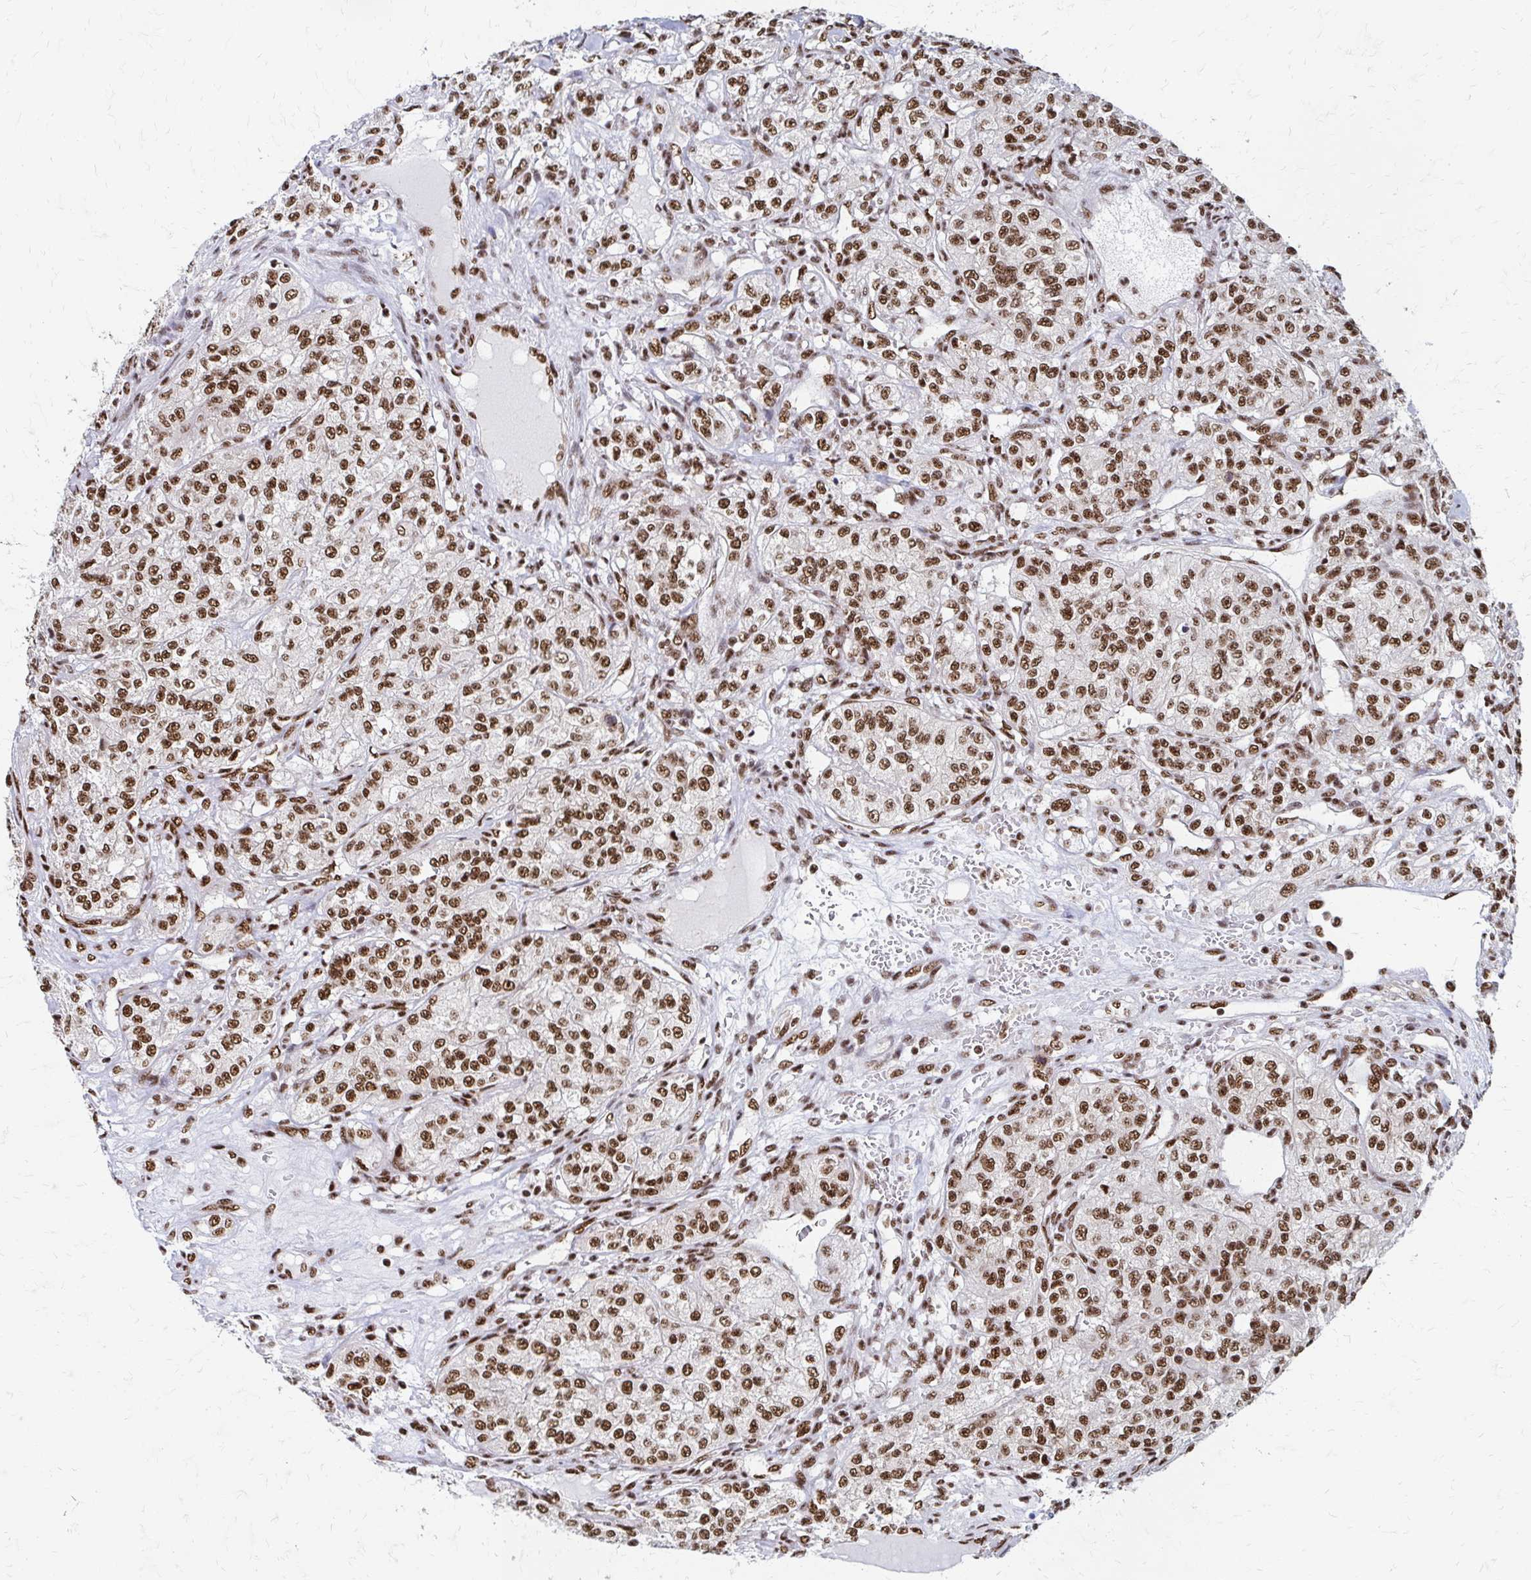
{"staining": {"intensity": "moderate", "quantity": ">75%", "location": "nuclear"}, "tissue": "renal cancer", "cell_type": "Tumor cells", "image_type": "cancer", "snomed": [{"axis": "morphology", "description": "Adenocarcinoma, NOS"}, {"axis": "topography", "description": "Kidney"}], "caption": "A high-resolution photomicrograph shows IHC staining of renal cancer (adenocarcinoma), which exhibits moderate nuclear expression in about >75% of tumor cells.", "gene": "CNKSR3", "patient": {"sex": "female", "age": 63}}